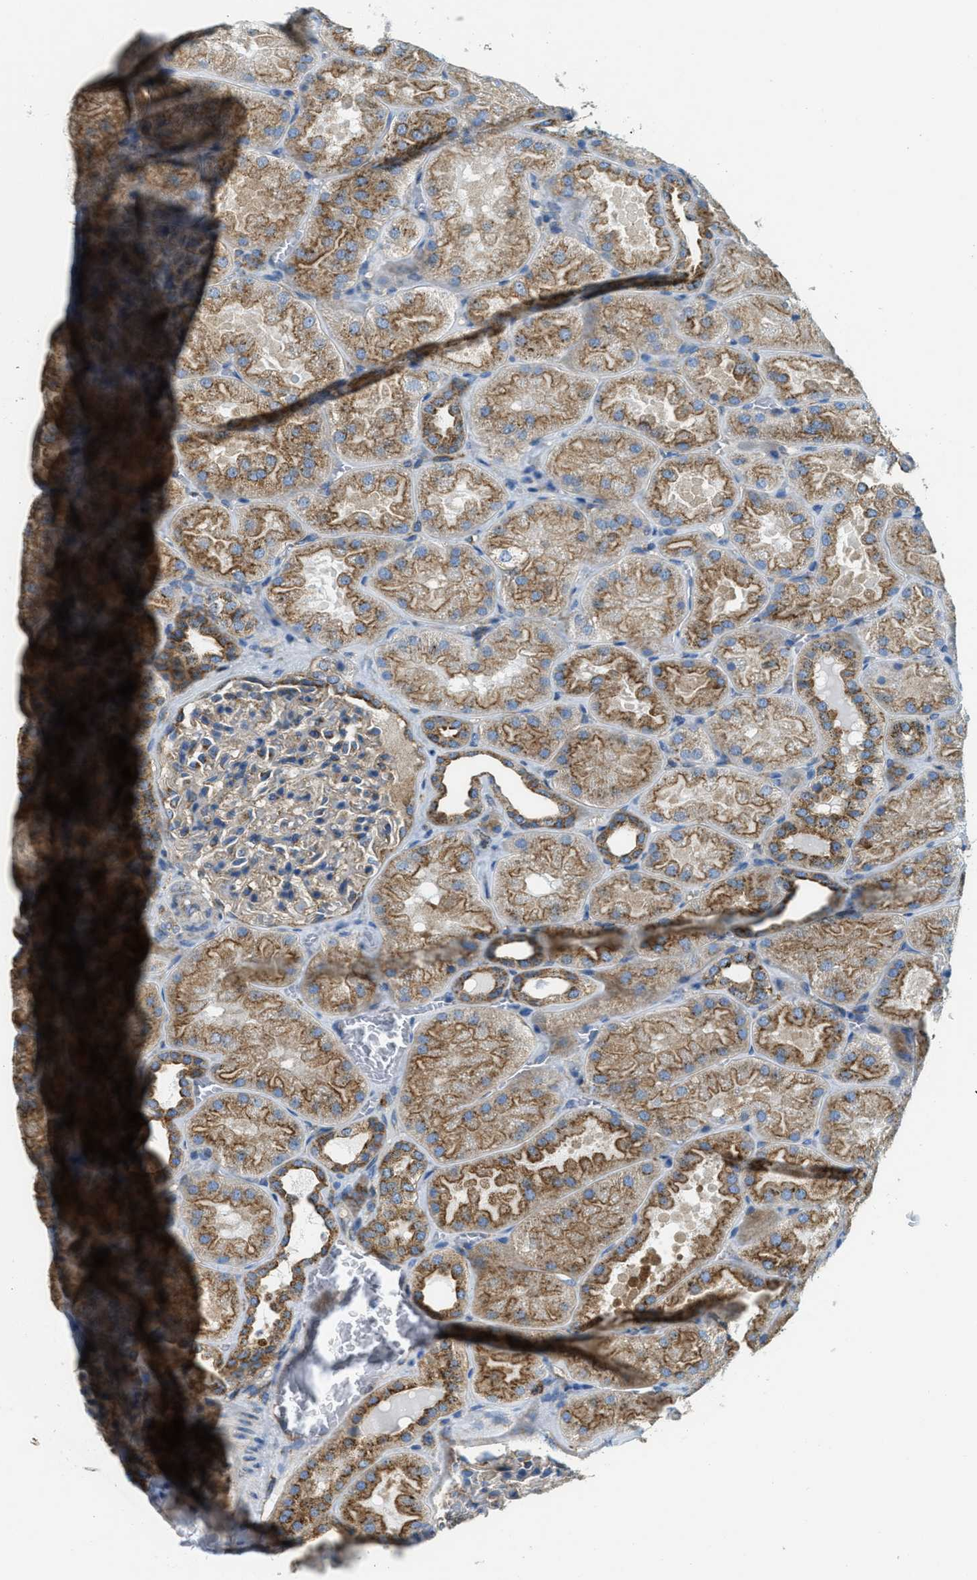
{"staining": {"intensity": "weak", "quantity": ">75%", "location": "cytoplasmic/membranous"}, "tissue": "kidney", "cell_type": "Cells in glomeruli", "image_type": "normal", "snomed": [{"axis": "morphology", "description": "Normal tissue, NOS"}, {"axis": "topography", "description": "Kidney"}], "caption": "This is a histology image of immunohistochemistry staining of benign kidney, which shows weak staining in the cytoplasmic/membranous of cells in glomeruli.", "gene": "AP2B1", "patient": {"sex": "male", "age": 28}}